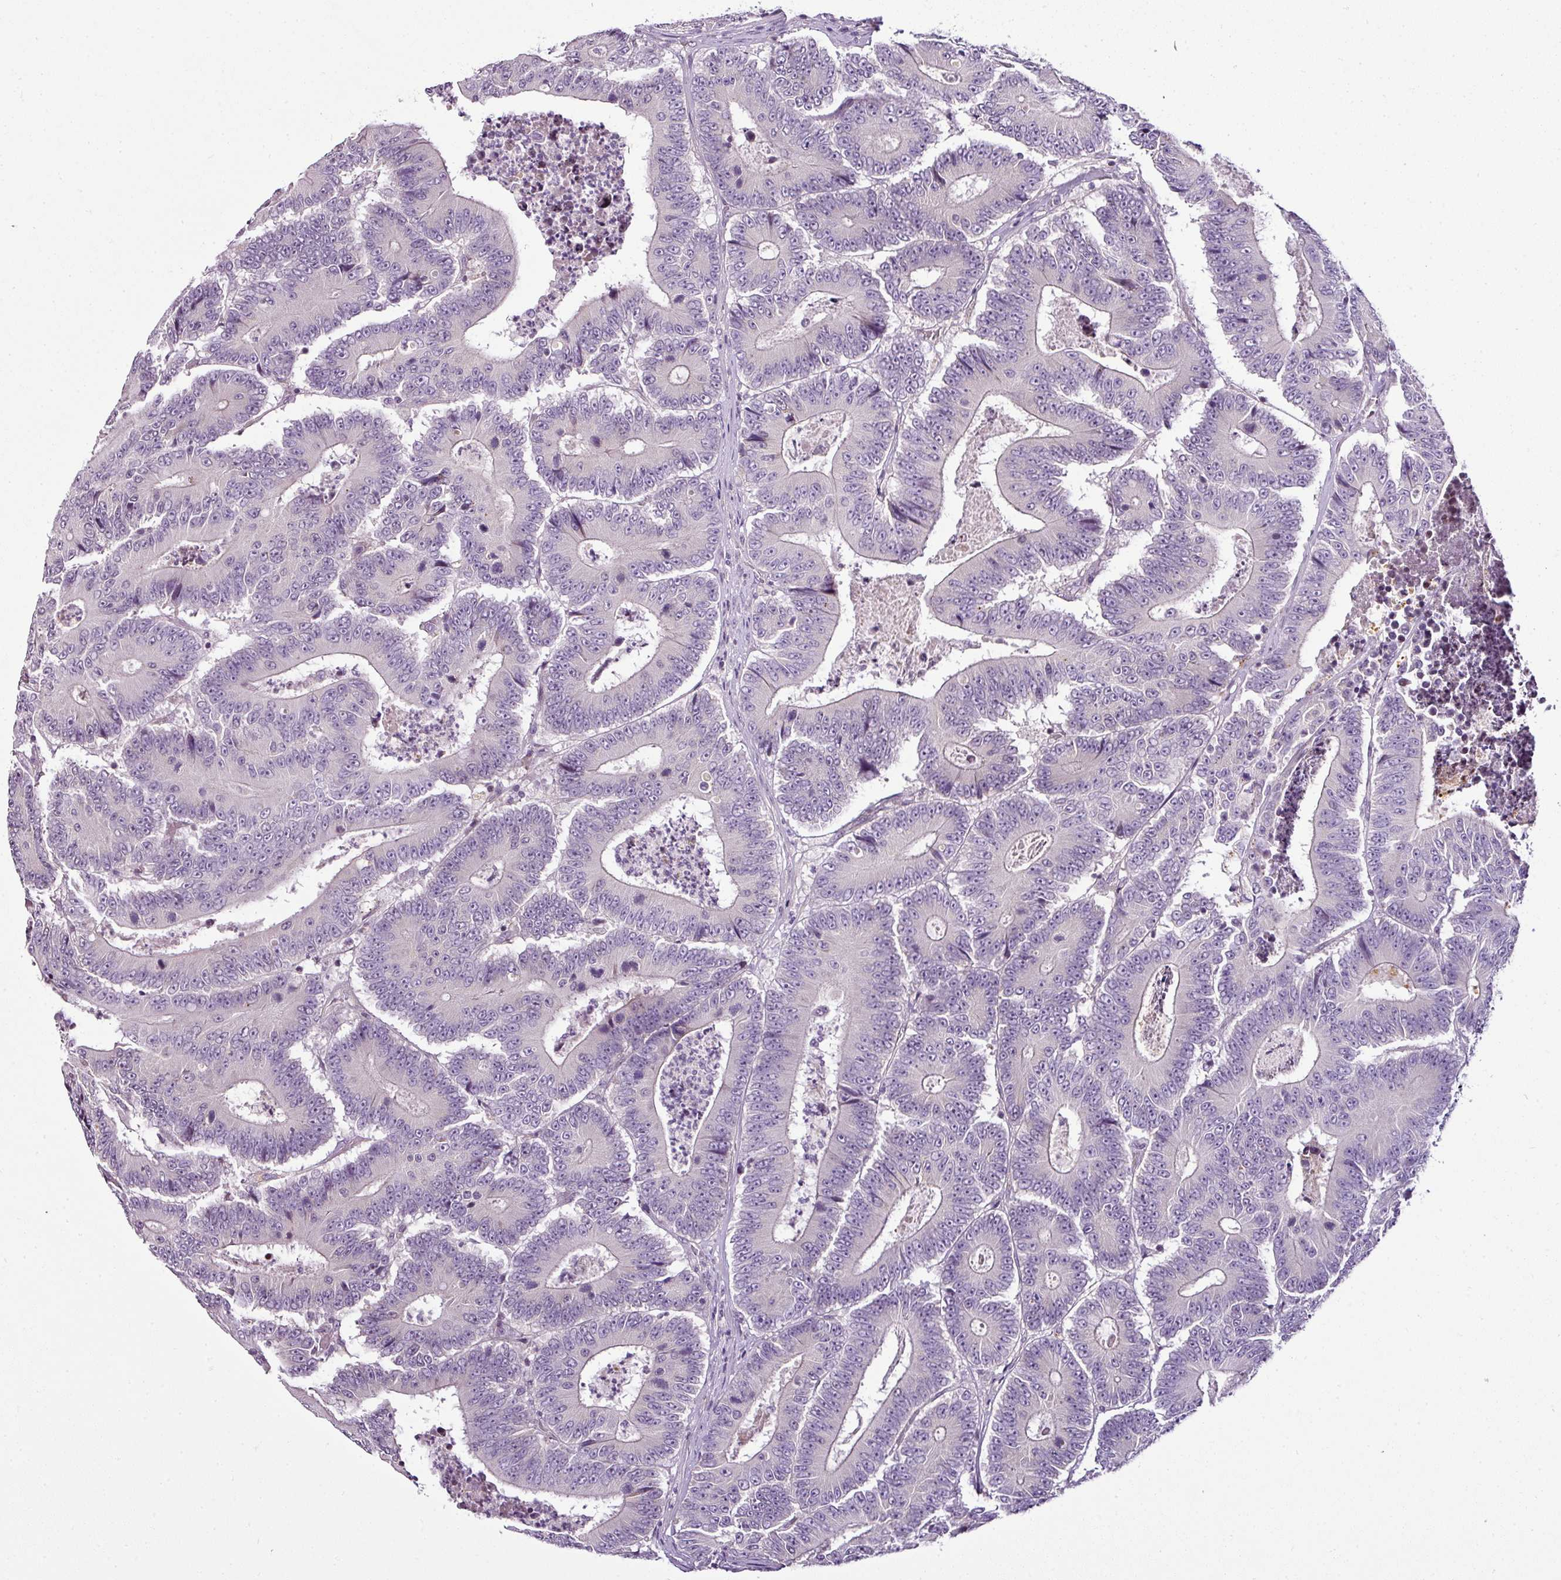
{"staining": {"intensity": "negative", "quantity": "none", "location": "none"}, "tissue": "colorectal cancer", "cell_type": "Tumor cells", "image_type": "cancer", "snomed": [{"axis": "morphology", "description": "Adenocarcinoma, NOS"}, {"axis": "topography", "description": "Colon"}], "caption": "There is no significant positivity in tumor cells of colorectal adenocarcinoma.", "gene": "TEX30", "patient": {"sex": "male", "age": 83}}